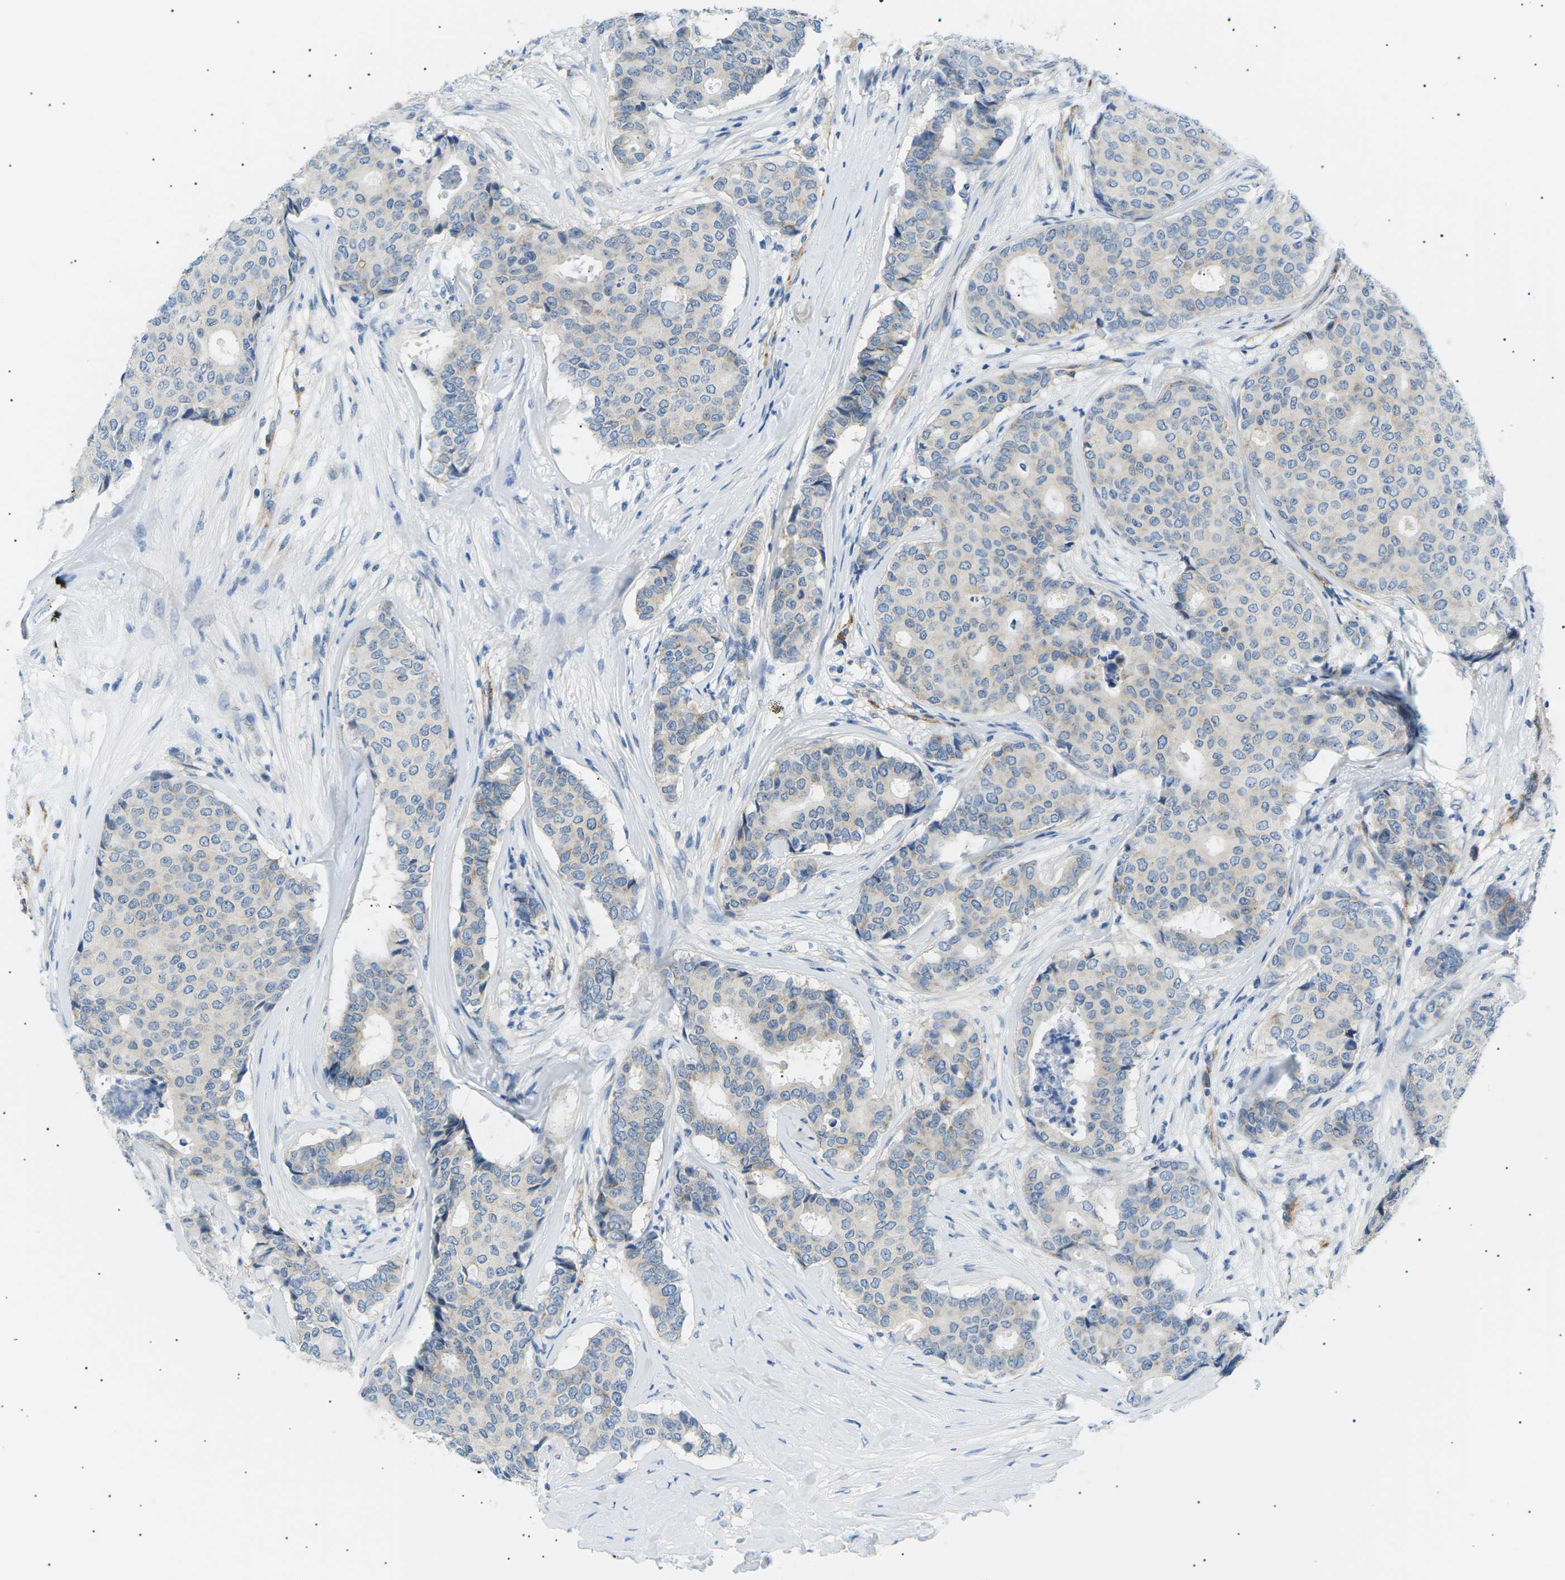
{"staining": {"intensity": "negative", "quantity": "none", "location": "none"}, "tissue": "breast cancer", "cell_type": "Tumor cells", "image_type": "cancer", "snomed": [{"axis": "morphology", "description": "Duct carcinoma"}, {"axis": "topography", "description": "Breast"}], "caption": "Immunohistochemical staining of breast cancer (infiltrating ductal carcinoma) shows no significant staining in tumor cells.", "gene": "SEPTIN5", "patient": {"sex": "female", "age": 75}}